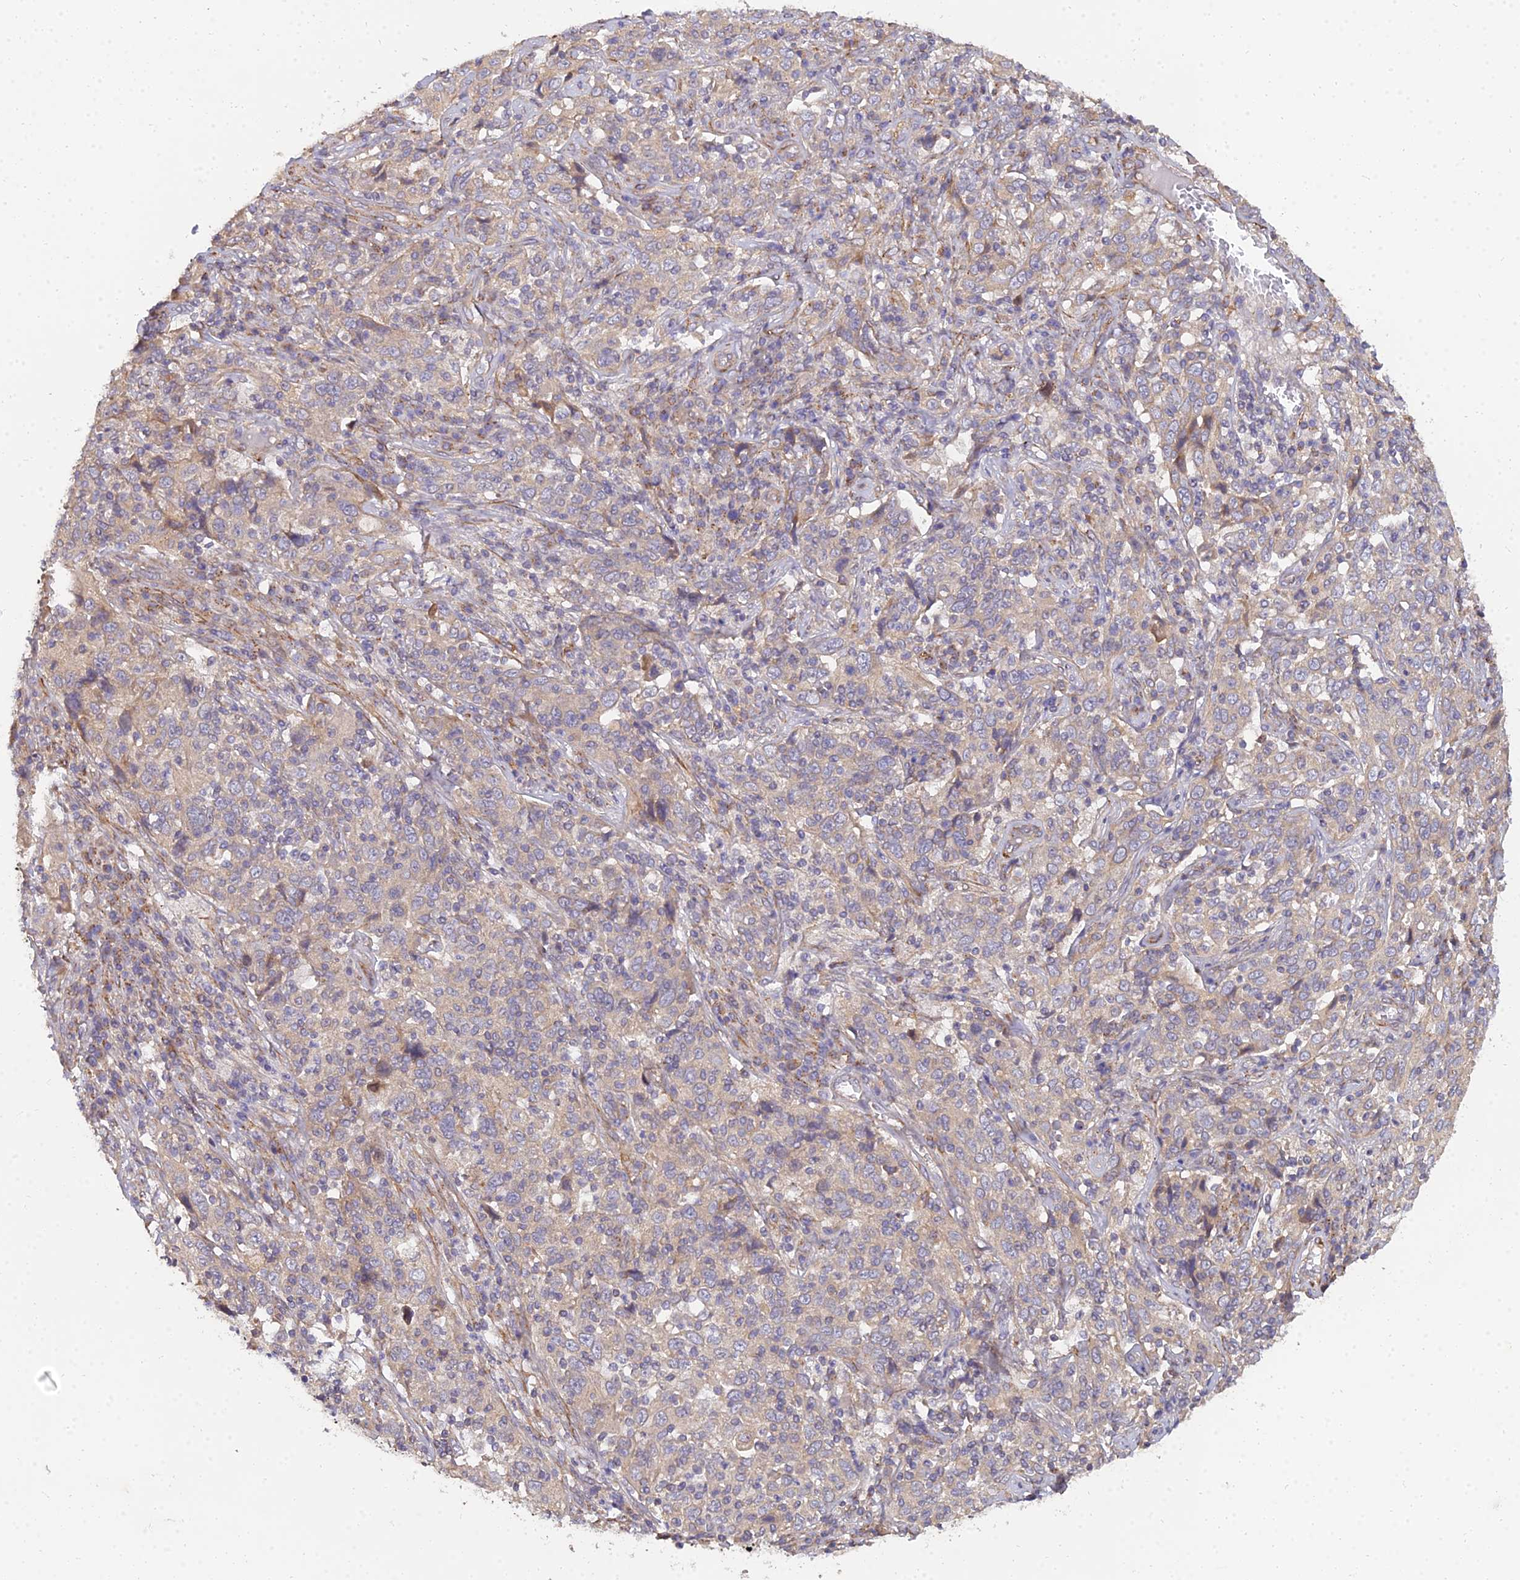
{"staining": {"intensity": "weak", "quantity": ">75%", "location": "cytoplasmic/membranous"}, "tissue": "cervical cancer", "cell_type": "Tumor cells", "image_type": "cancer", "snomed": [{"axis": "morphology", "description": "Squamous cell carcinoma, NOS"}, {"axis": "topography", "description": "Cervix"}], "caption": "DAB (3,3'-diaminobenzidine) immunohistochemical staining of cervical cancer demonstrates weak cytoplasmic/membranous protein expression in approximately >75% of tumor cells.", "gene": "ARL8B", "patient": {"sex": "female", "age": 46}}